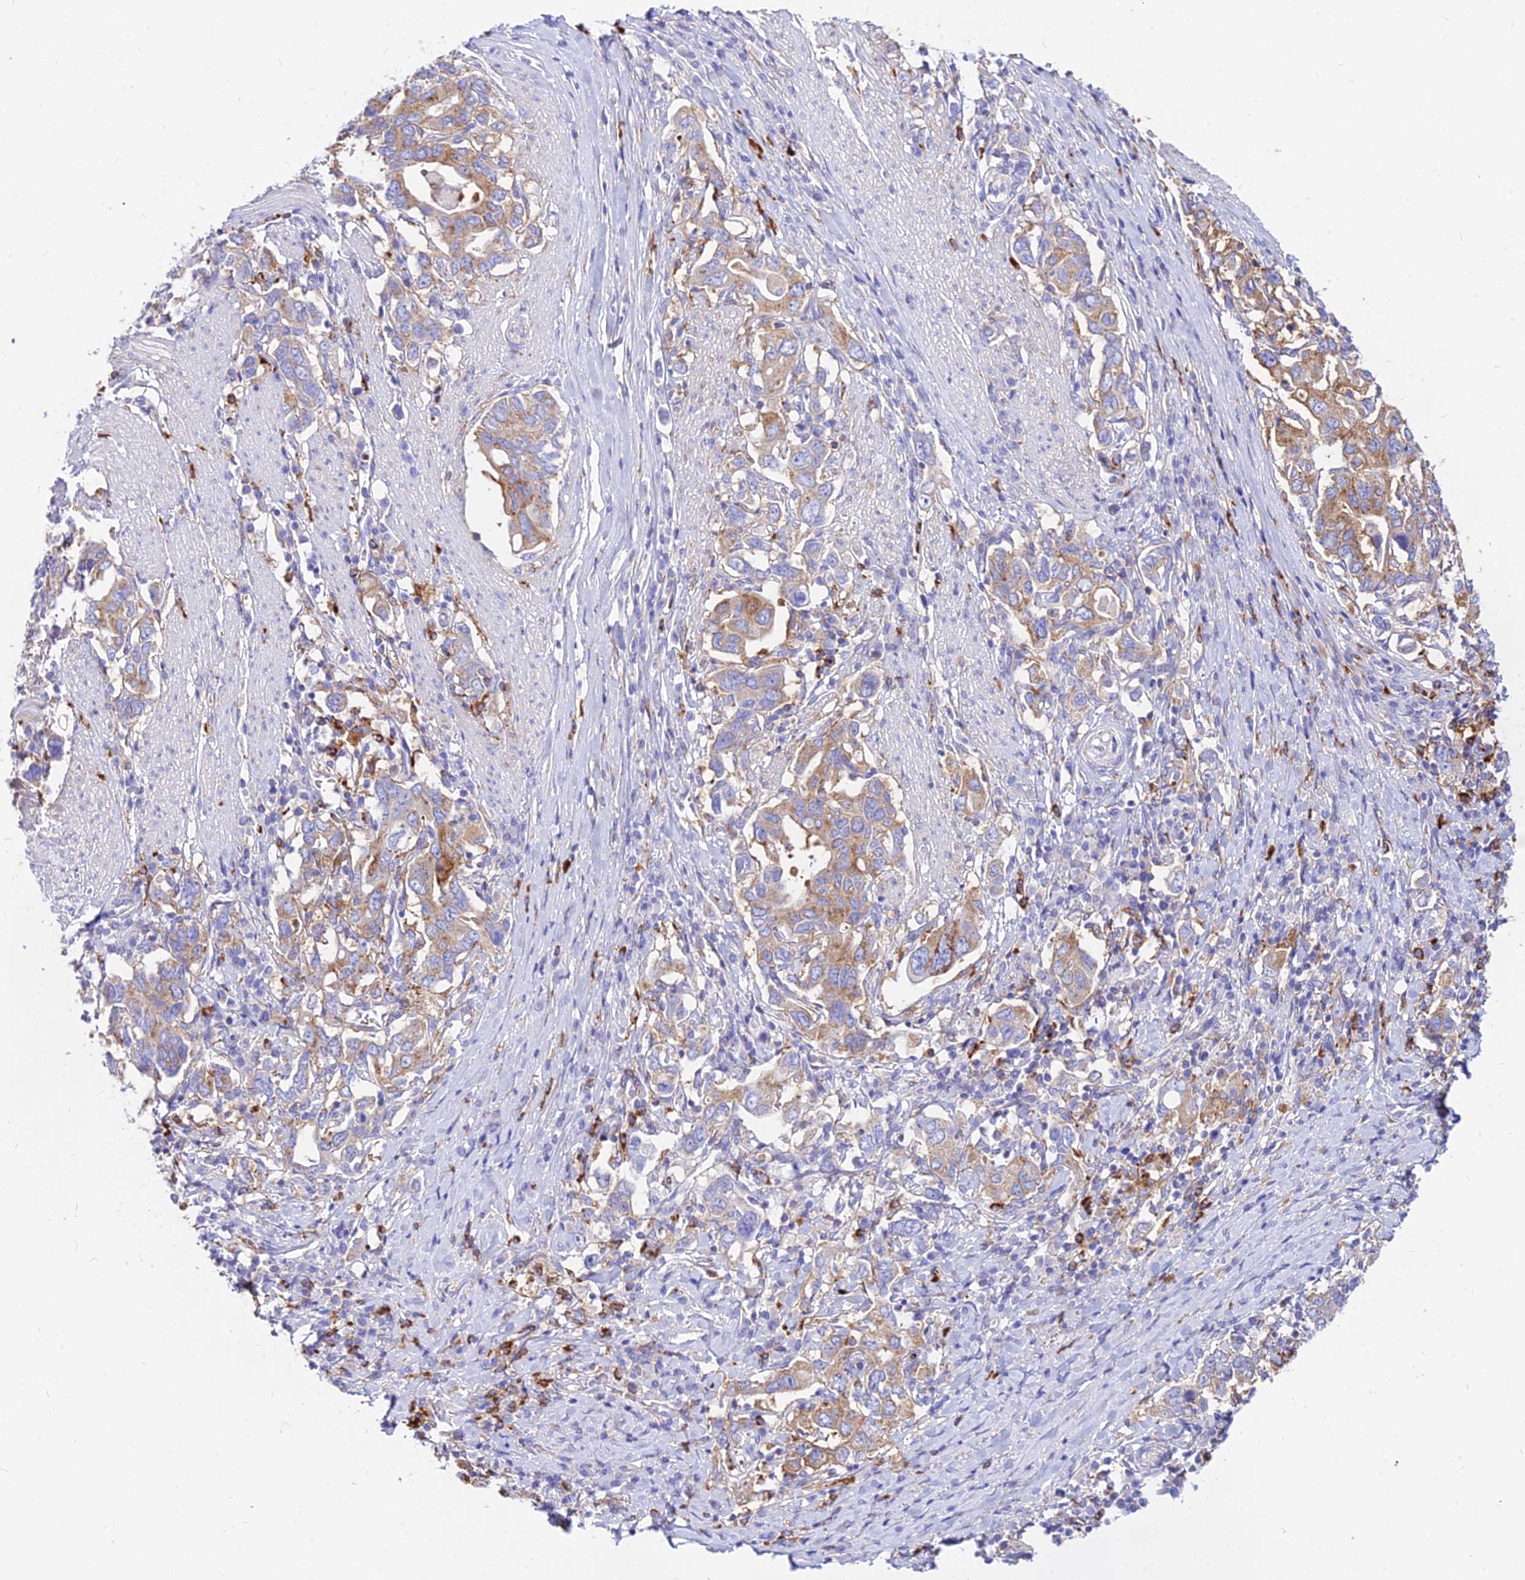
{"staining": {"intensity": "weak", "quantity": ">75%", "location": "cytoplasmic/membranous"}, "tissue": "stomach cancer", "cell_type": "Tumor cells", "image_type": "cancer", "snomed": [{"axis": "morphology", "description": "Adenocarcinoma, NOS"}, {"axis": "topography", "description": "Stomach, upper"}, {"axis": "topography", "description": "Stomach"}], "caption": "An image of adenocarcinoma (stomach) stained for a protein shows weak cytoplasmic/membranous brown staining in tumor cells.", "gene": "AGTRAP", "patient": {"sex": "male", "age": 62}}